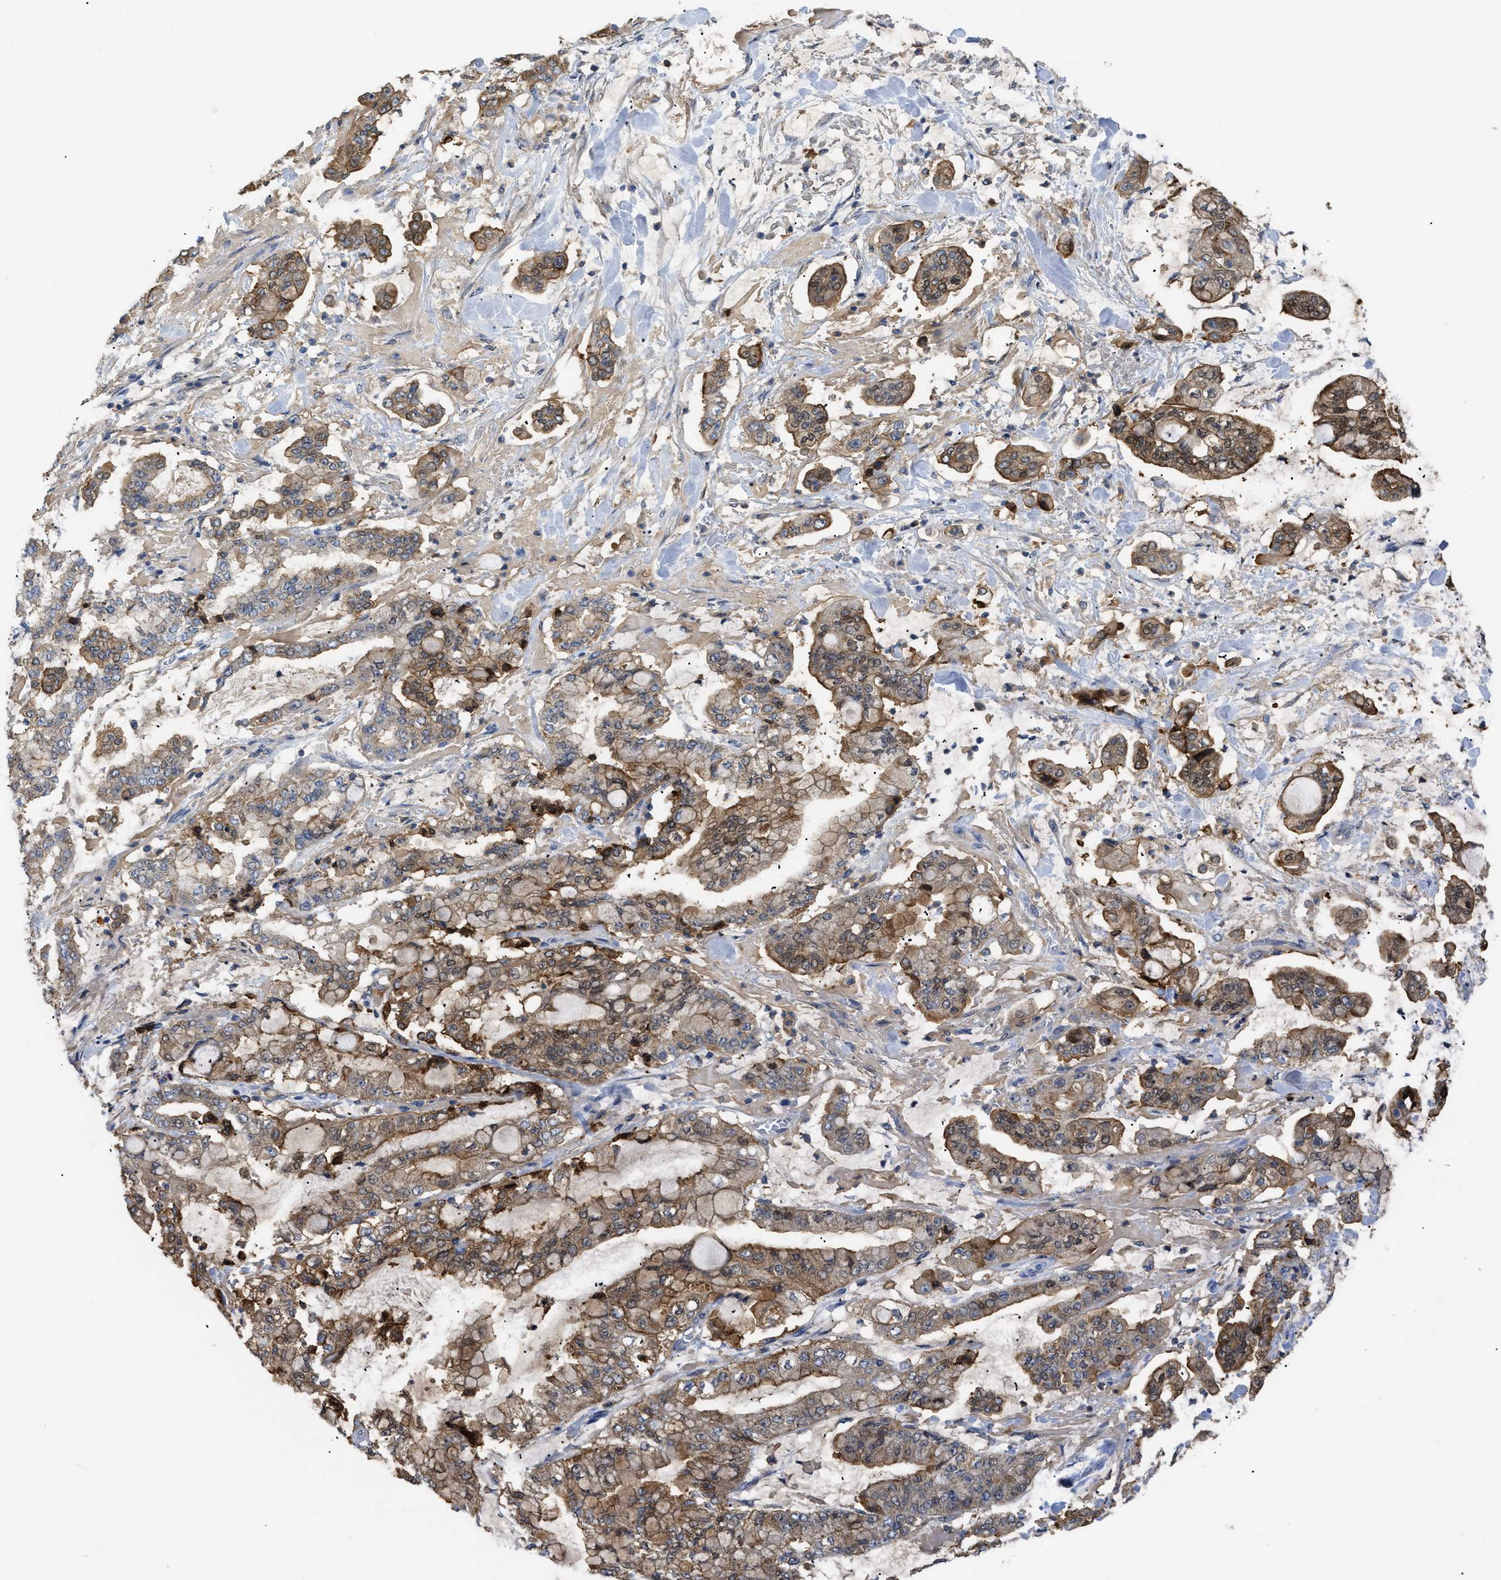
{"staining": {"intensity": "moderate", "quantity": ">75%", "location": "cytoplasmic/membranous"}, "tissue": "stomach cancer", "cell_type": "Tumor cells", "image_type": "cancer", "snomed": [{"axis": "morphology", "description": "Normal tissue, NOS"}, {"axis": "morphology", "description": "Adenocarcinoma, NOS"}, {"axis": "topography", "description": "Stomach, upper"}, {"axis": "topography", "description": "Stomach"}], "caption": "Brown immunohistochemical staining in adenocarcinoma (stomach) demonstrates moderate cytoplasmic/membranous positivity in about >75% of tumor cells.", "gene": "ANXA4", "patient": {"sex": "male", "age": 76}}